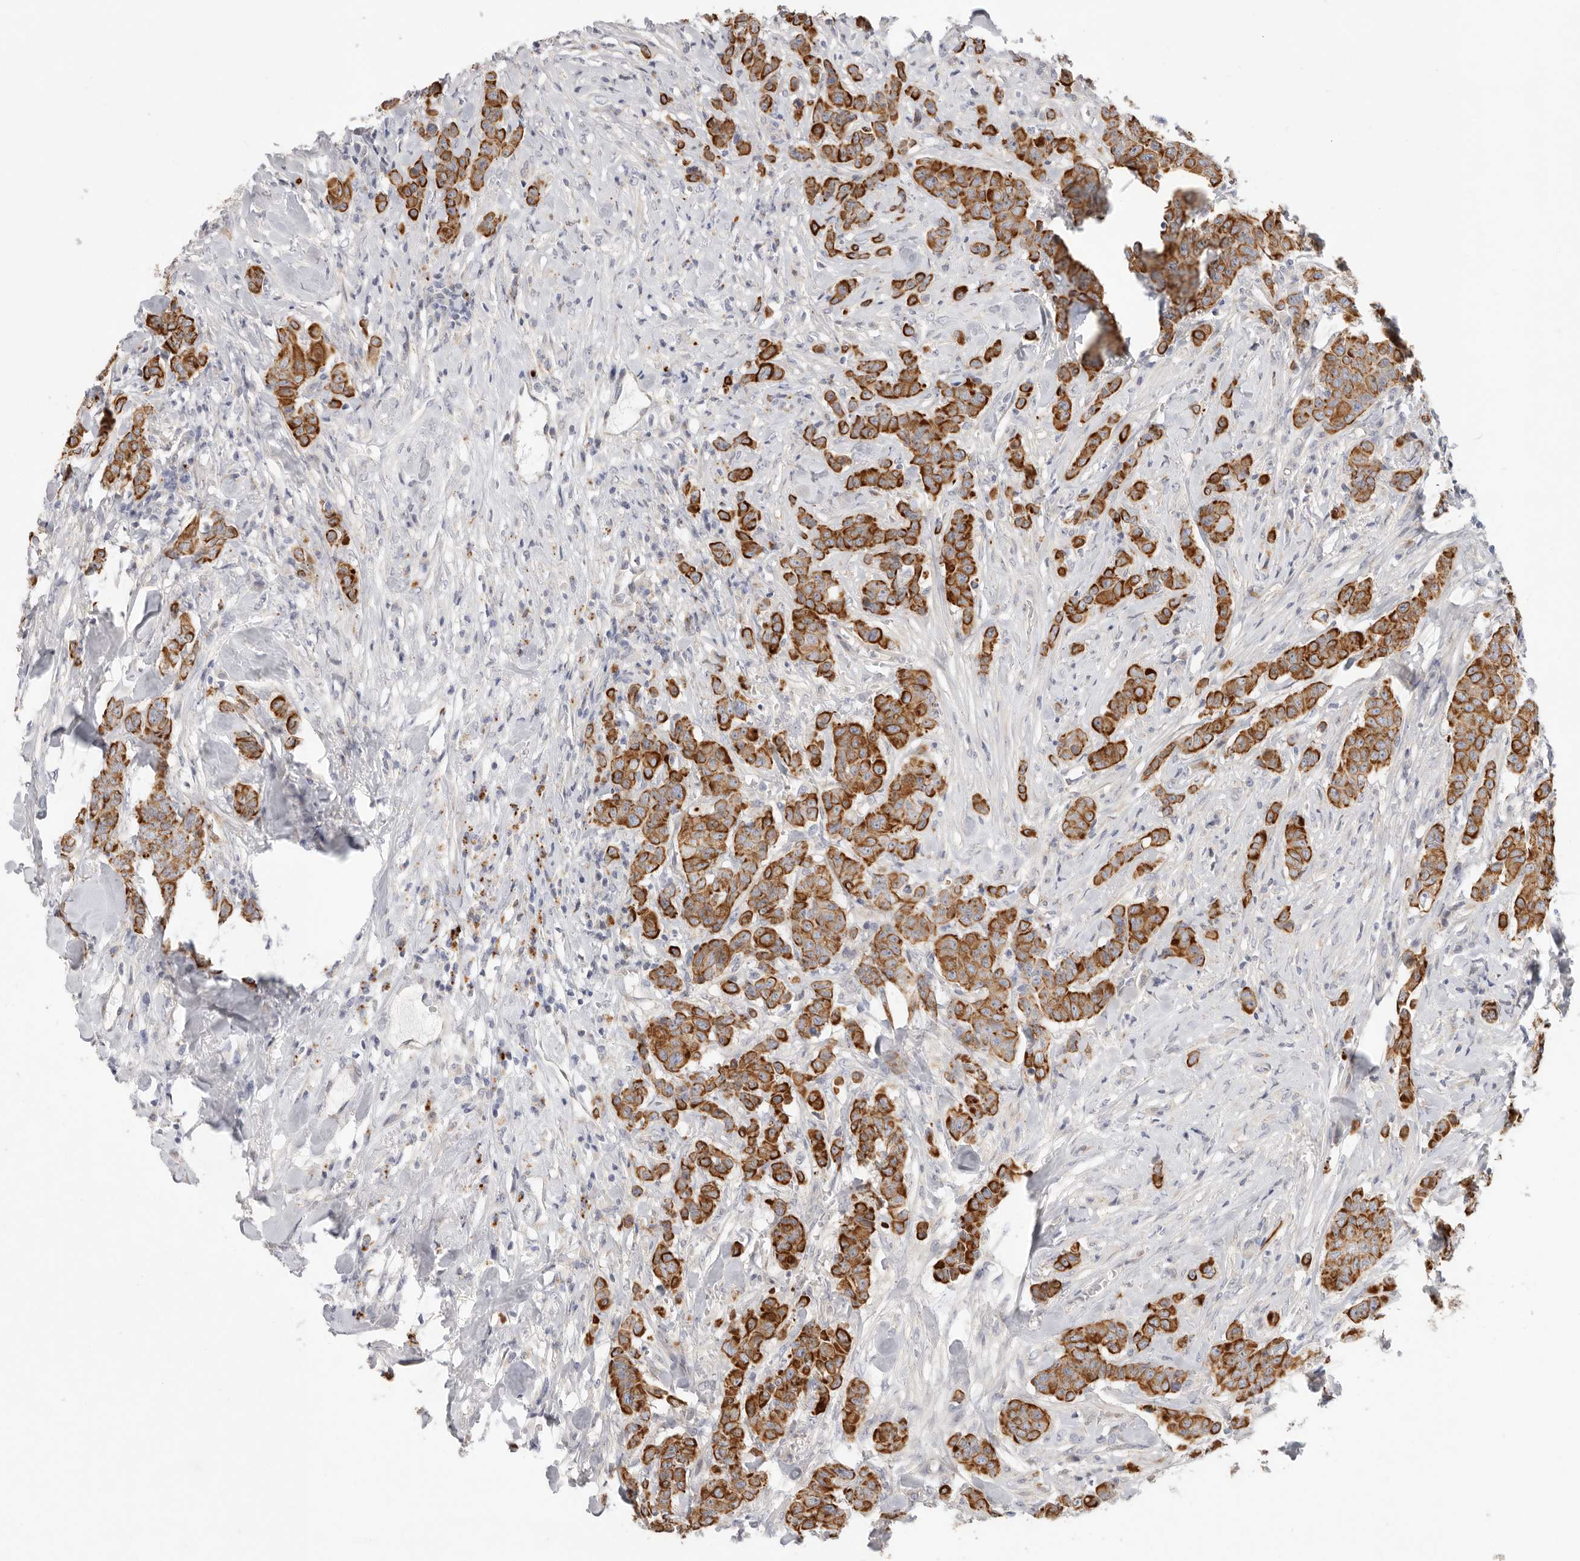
{"staining": {"intensity": "strong", "quantity": ">75%", "location": "cytoplasmic/membranous"}, "tissue": "breast cancer", "cell_type": "Tumor cells", "image_type": "cancer", "snomed": [{"axis": "morphology", "description": "Duct carcinoma"}, {"axis": "topography", "description": "Breast"}], "caption": "Protein expression analysis of human breast cancer reveals strong cytoplasmic/membranous positivity in approximately >75% of tumor cells. The staining was performed using DAB to visualize the protein expression in brown, while the nuclei were stained in blue with hematoxylin (Magnification: 20x).", "gene": "USH1C", "patient": {"sex": "female", "age": 40}}